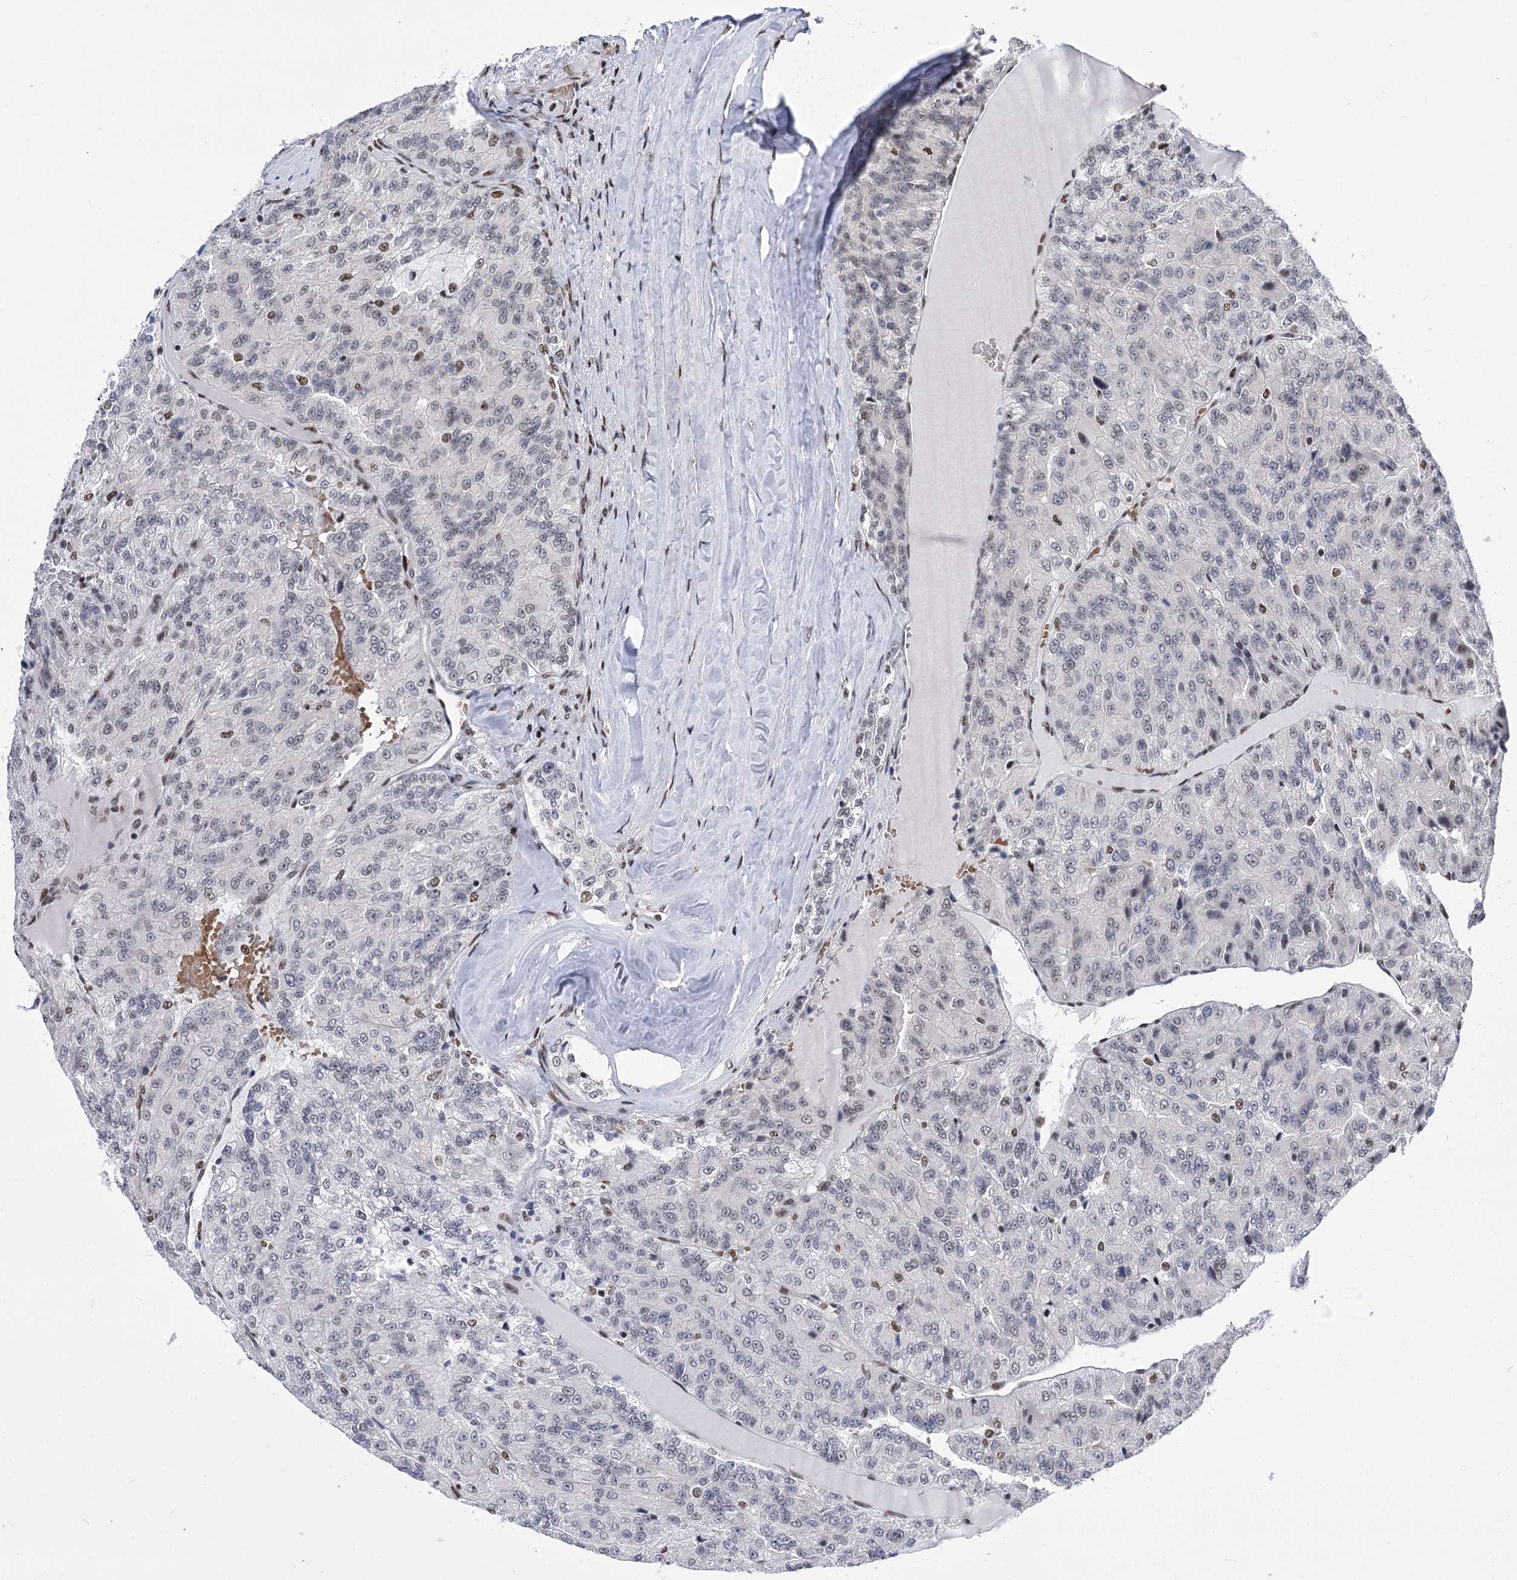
{"staining": {"intensity": "weak", "quantity": "<25%", "location": "nuclear"}, "tissue": "renal cancer", "cell_type": "Tumor cells", "image_type": "cancer", "snomed": [{"axis": "morphology", "description": "Adenocarcinoma, NOS"}, {"axis": "topography", "description": "Kidney"}], "caption": "Immunohistochemistry (IHC) photomicrograph of neoplastic tissue: renal adenocarcinoma stained with DAB reveals no significant protein positivity in tumor cells.", "gene": "POU4F3", "patient": {"sex": "female", "age": 63}}